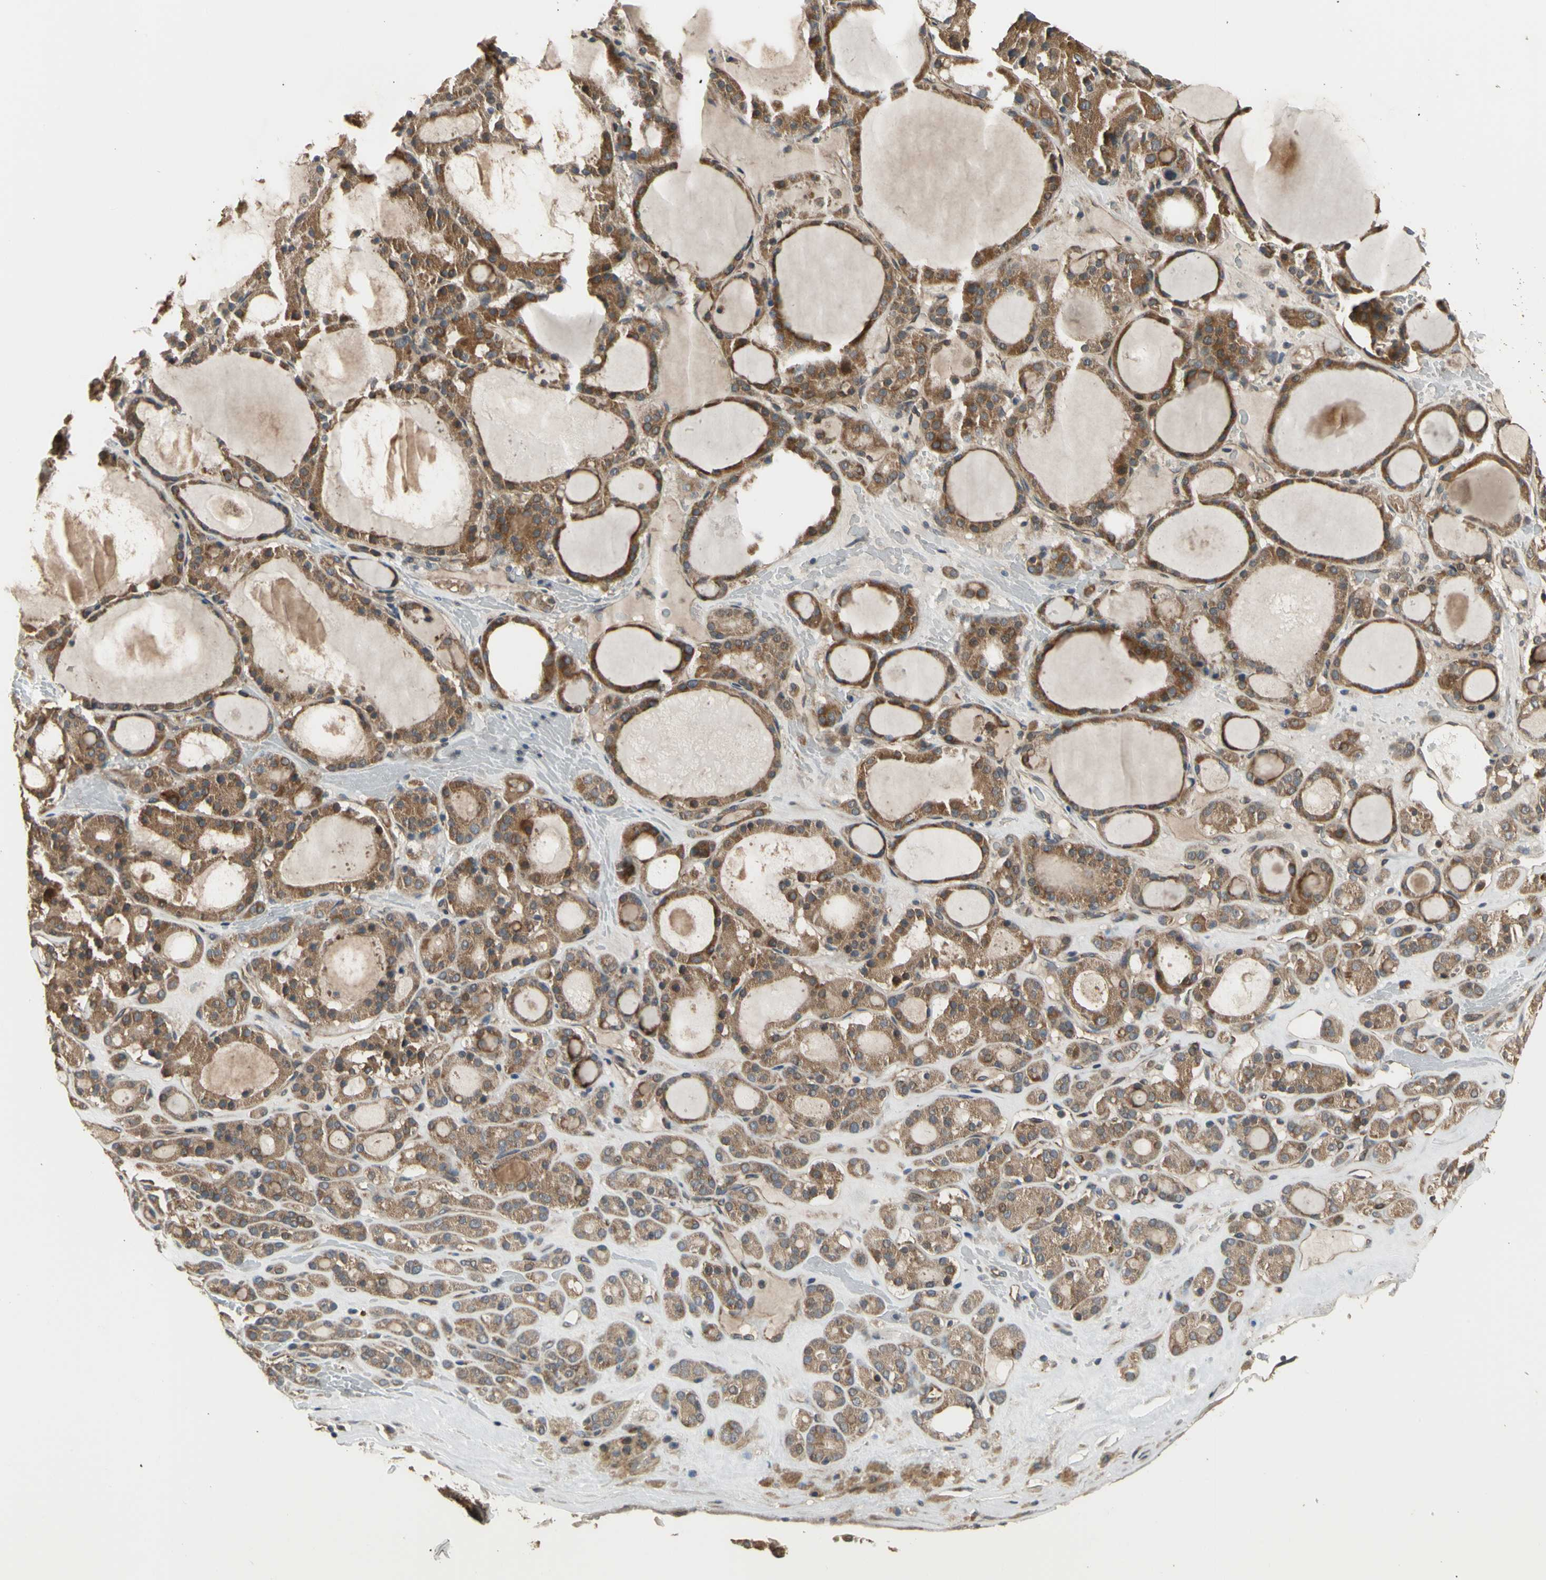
{"staining": {"intensity": "moderate", "quantity": ">75%", "location": "cytoplasmic/membranous"}, "tissue": "thyroid gland", "cell_type": "Glandular cells", "image_type": "normal", "snomed": [{"axis": "morphology", "description": "Normal tissue, NOS"}, {"axis": "morphology", "description": "Carcinoma, NOS"}, {"axis": "topography", "description": "Thyroid gland"}], "caption": "Protein staining of normal thyroid gland exhibits moderate cytoplasmic/membranous positivity in about >75% of glandular cells.", "gene": "EFNB2", "patient": {"sex": "female", "age": 86}}